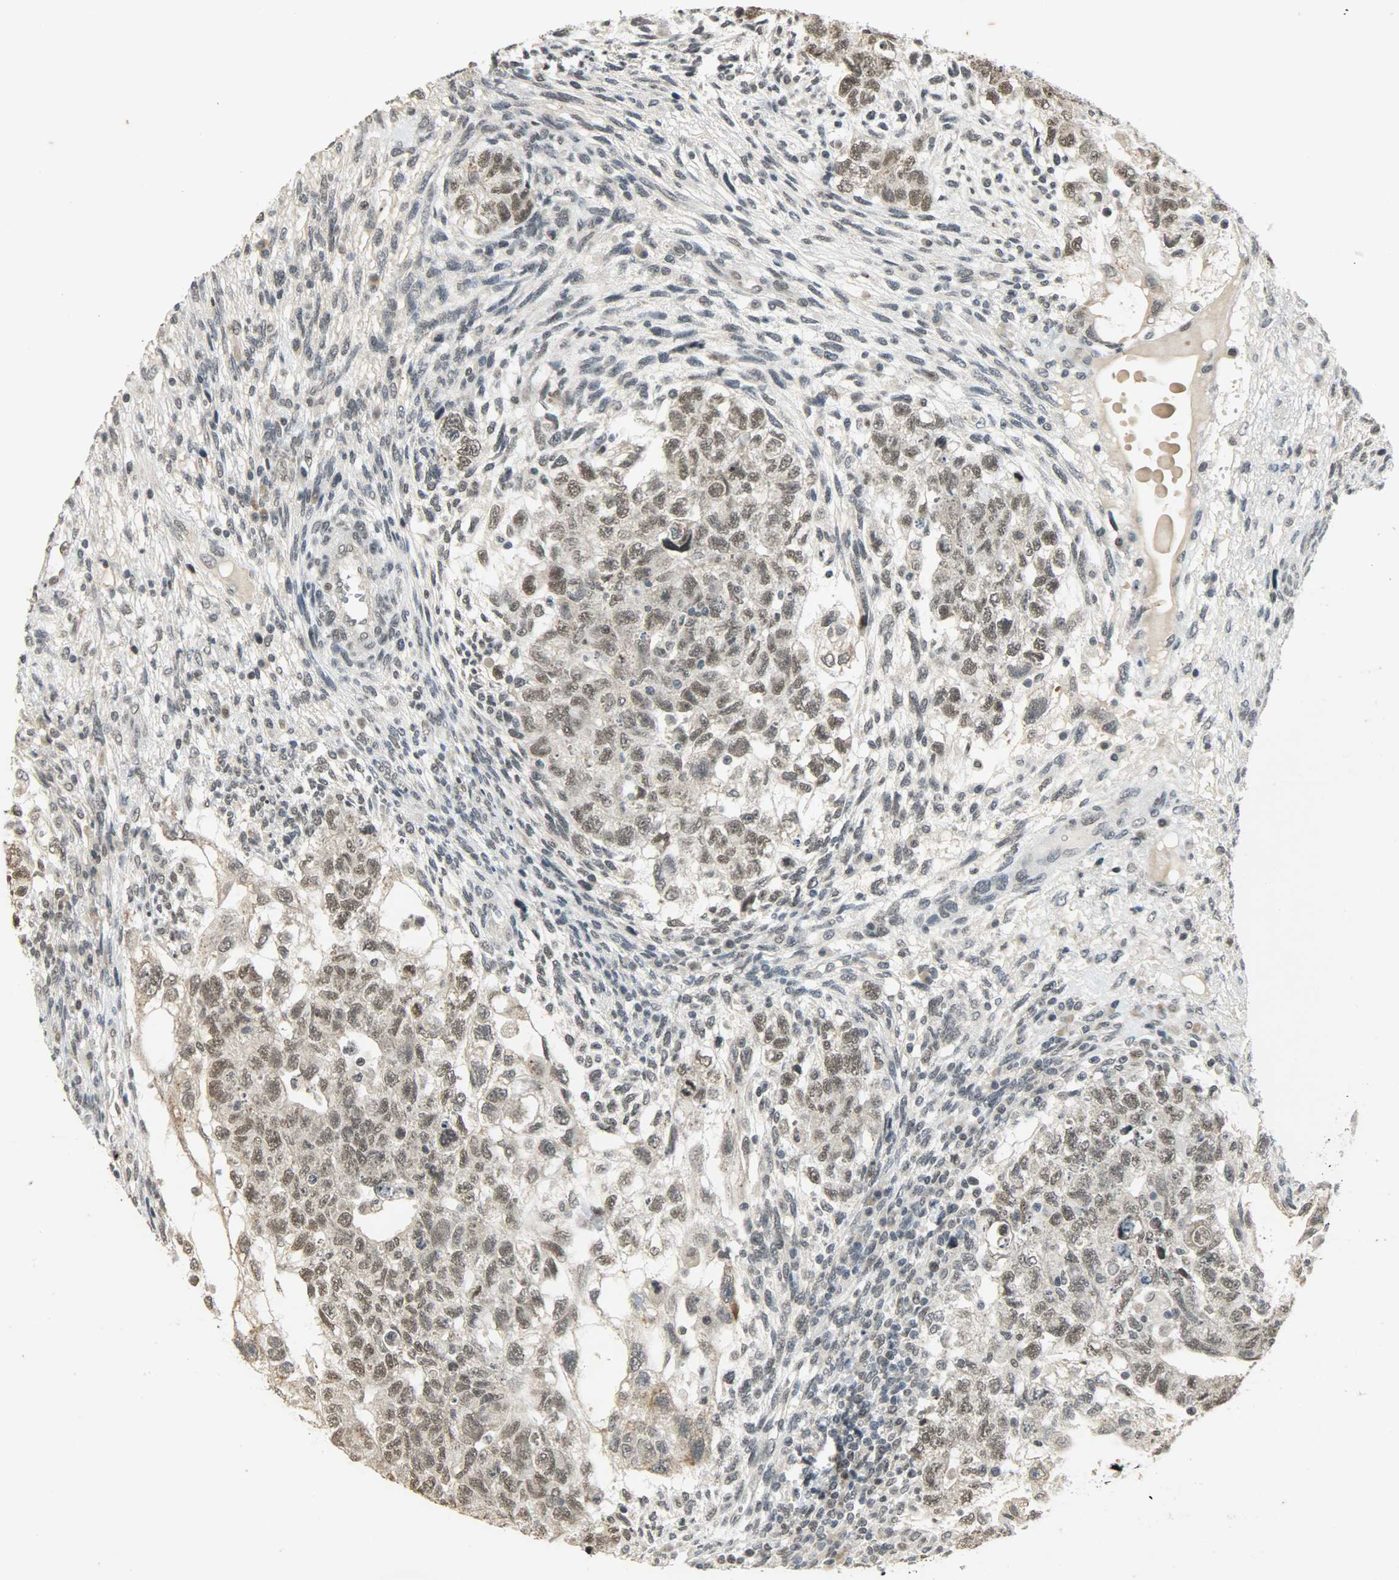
{"staining": {"intensity": "weak", "quantity": "25%-75%", "location": "nuclear"}, "tissue": "testis cancer", "cell_type": "Tumor cells", "image_type": "cancer", "snomed": [{"axis": "morphology", "description": "Normal tissue, NOS"}, {"axis": "morphology", "description": "Carcinoma, Embryonal, NOS"}, {"axis": "topography", "description": "Testis"}], "caption": "This is an image of immunohistochemistry staining of embryonal carcinoma (testis), which shows weak positivity in the nuclear of tumor cells.", "gene": "SMARCA5", "patient": {"sex": "male", "age": 36}}